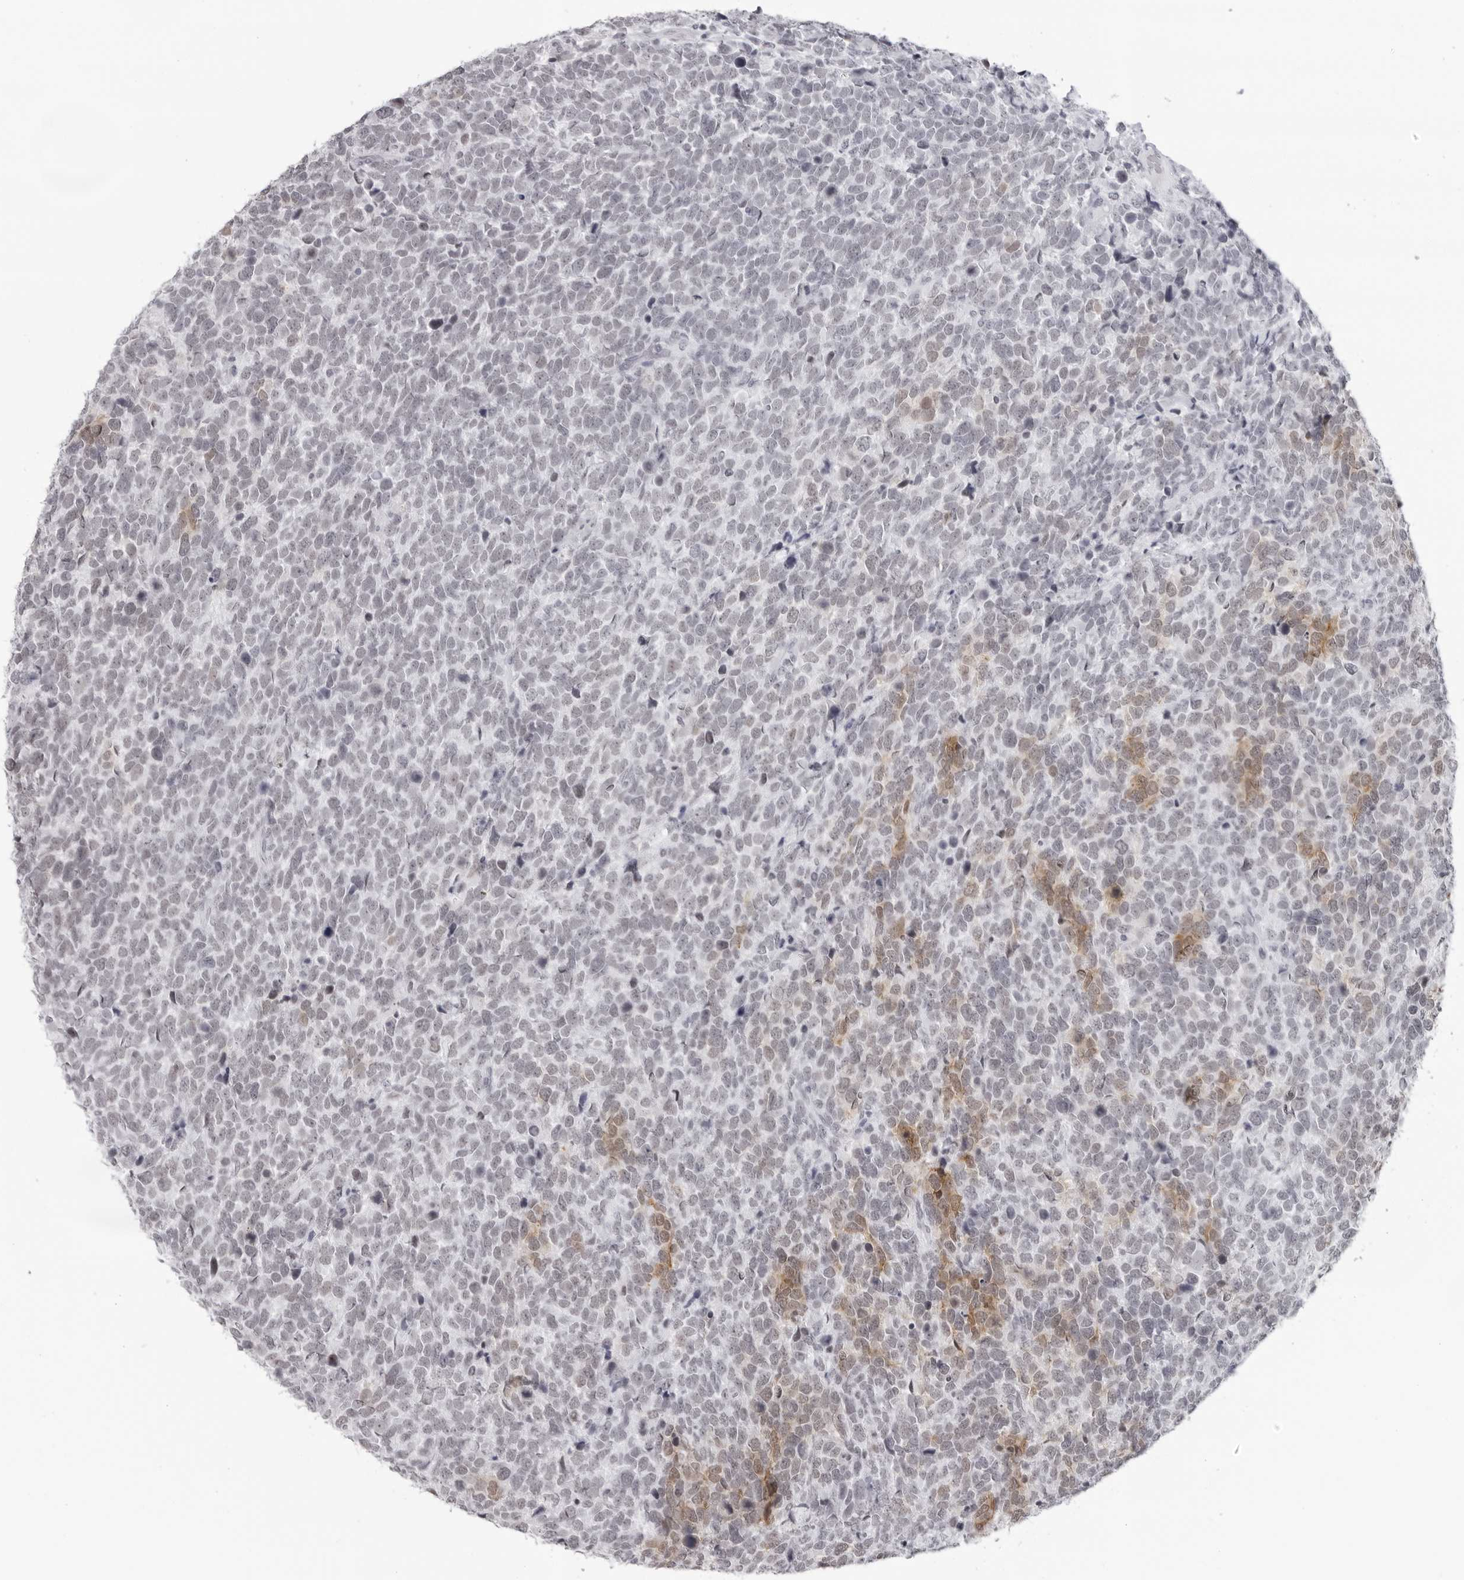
{"staining": {"intensity": "moderate", "quantity": "<25%", "location": "cytoplasmic/membranous"}, "tissue": "urothelial cancer", "cell_type": "Tumor cells", "image_type": "cancer", "snomed": [{"axis": "morphology", "description": "Urothelial carcinoma, High grade"}, {"axis": "topography", "description": "Urinary bladder"}], "caption": "A brown stain shows moderate cytoplasmic/membranous staining of a protein in urothelial carcinoma (high-grade) tumor cells.", "gene": "ESPN", "patient": {"sex": "female", "age": 82}}